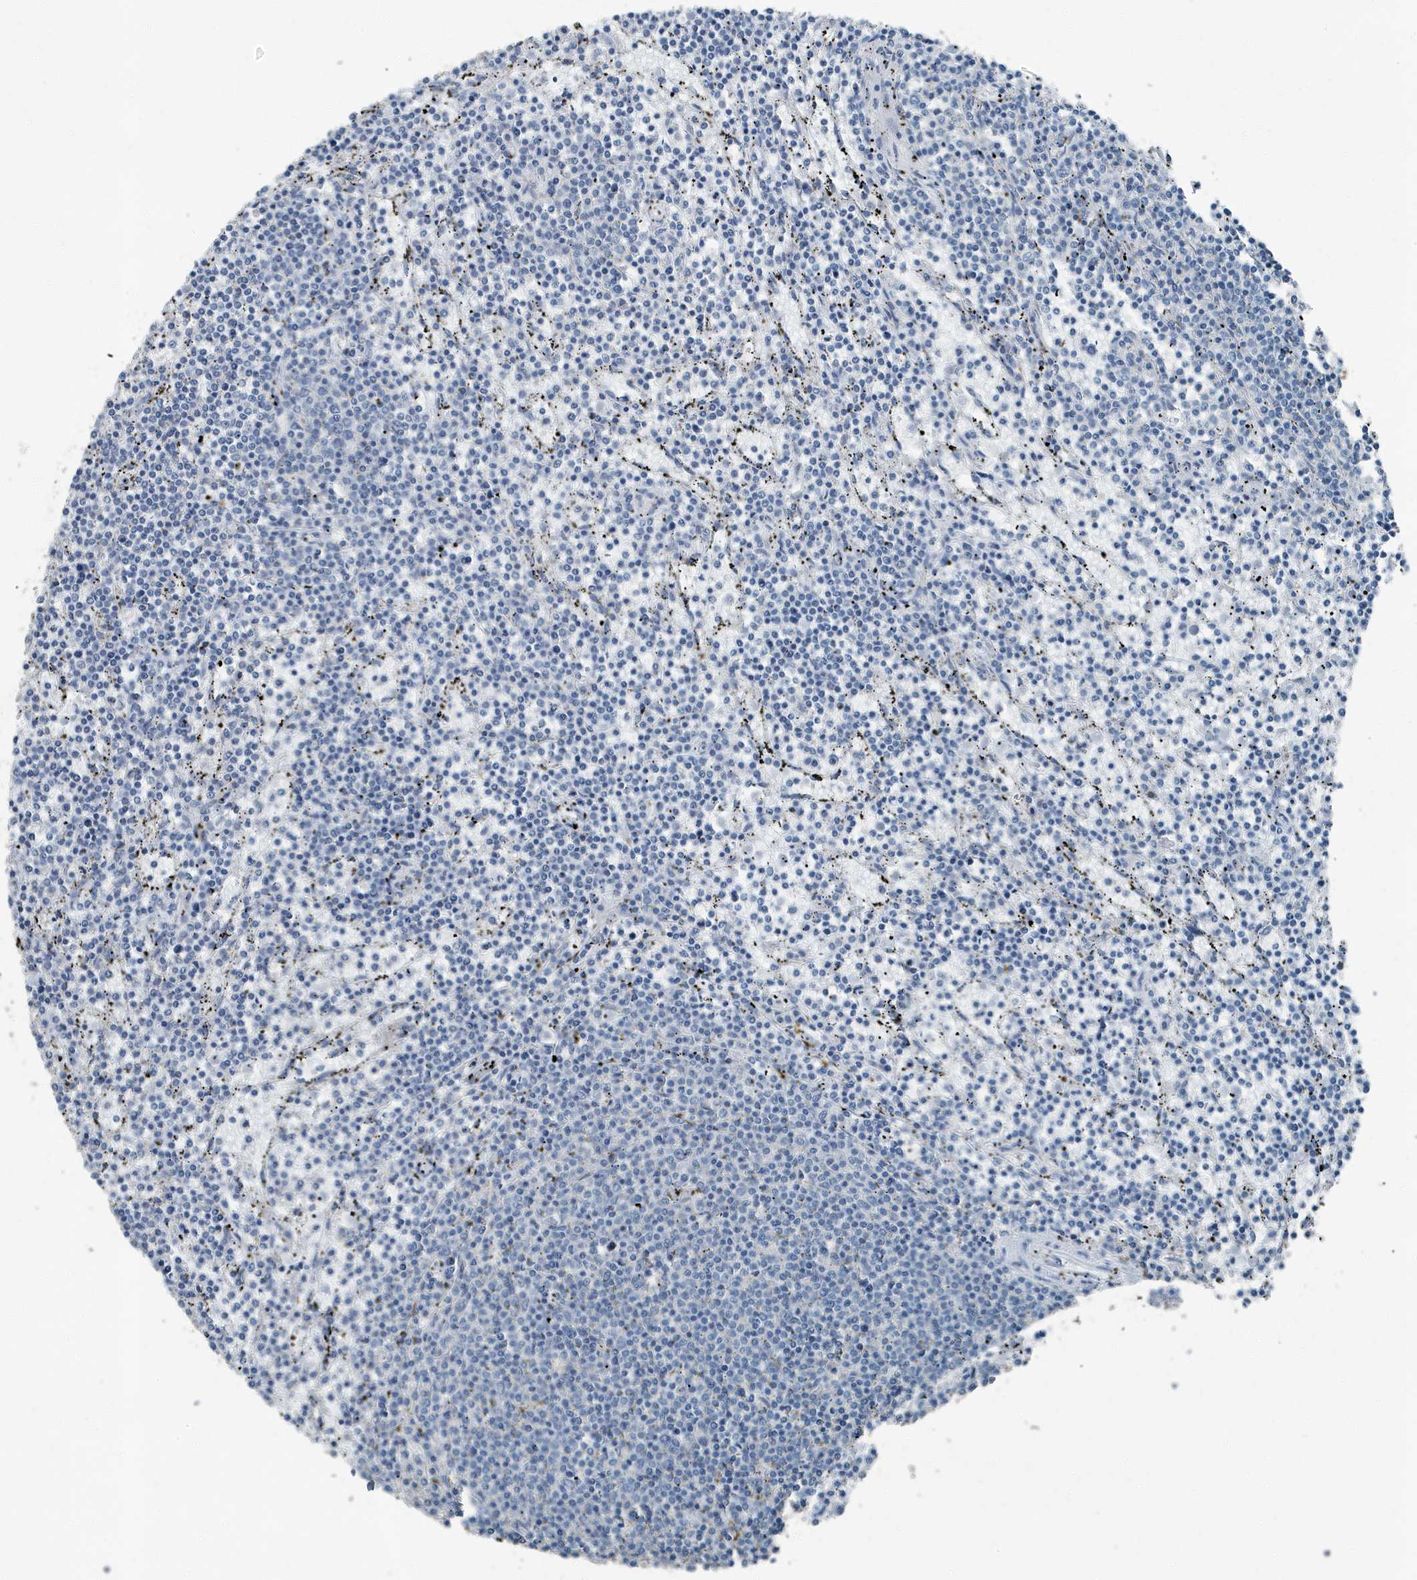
{"staining": {"intensity": "negative", "quantity": "none", "location": "none"}, "tissue": "lymphoma", "cell_type": "Tumor cells", "image_type": "cancer", "snomed": [{"axis": "morphology", "description": "Malignant lymphoma, non-Hodgkin's type, Low grade"}, {"axis": "topography", "description": "Spleen"}], "caption": "A micrograph of human lymphoma is negative for staining in tumor cells. Nuclei are stained in blue.", "gene": "FAM162A", "patient": {"sex": "female", "age": 50}}